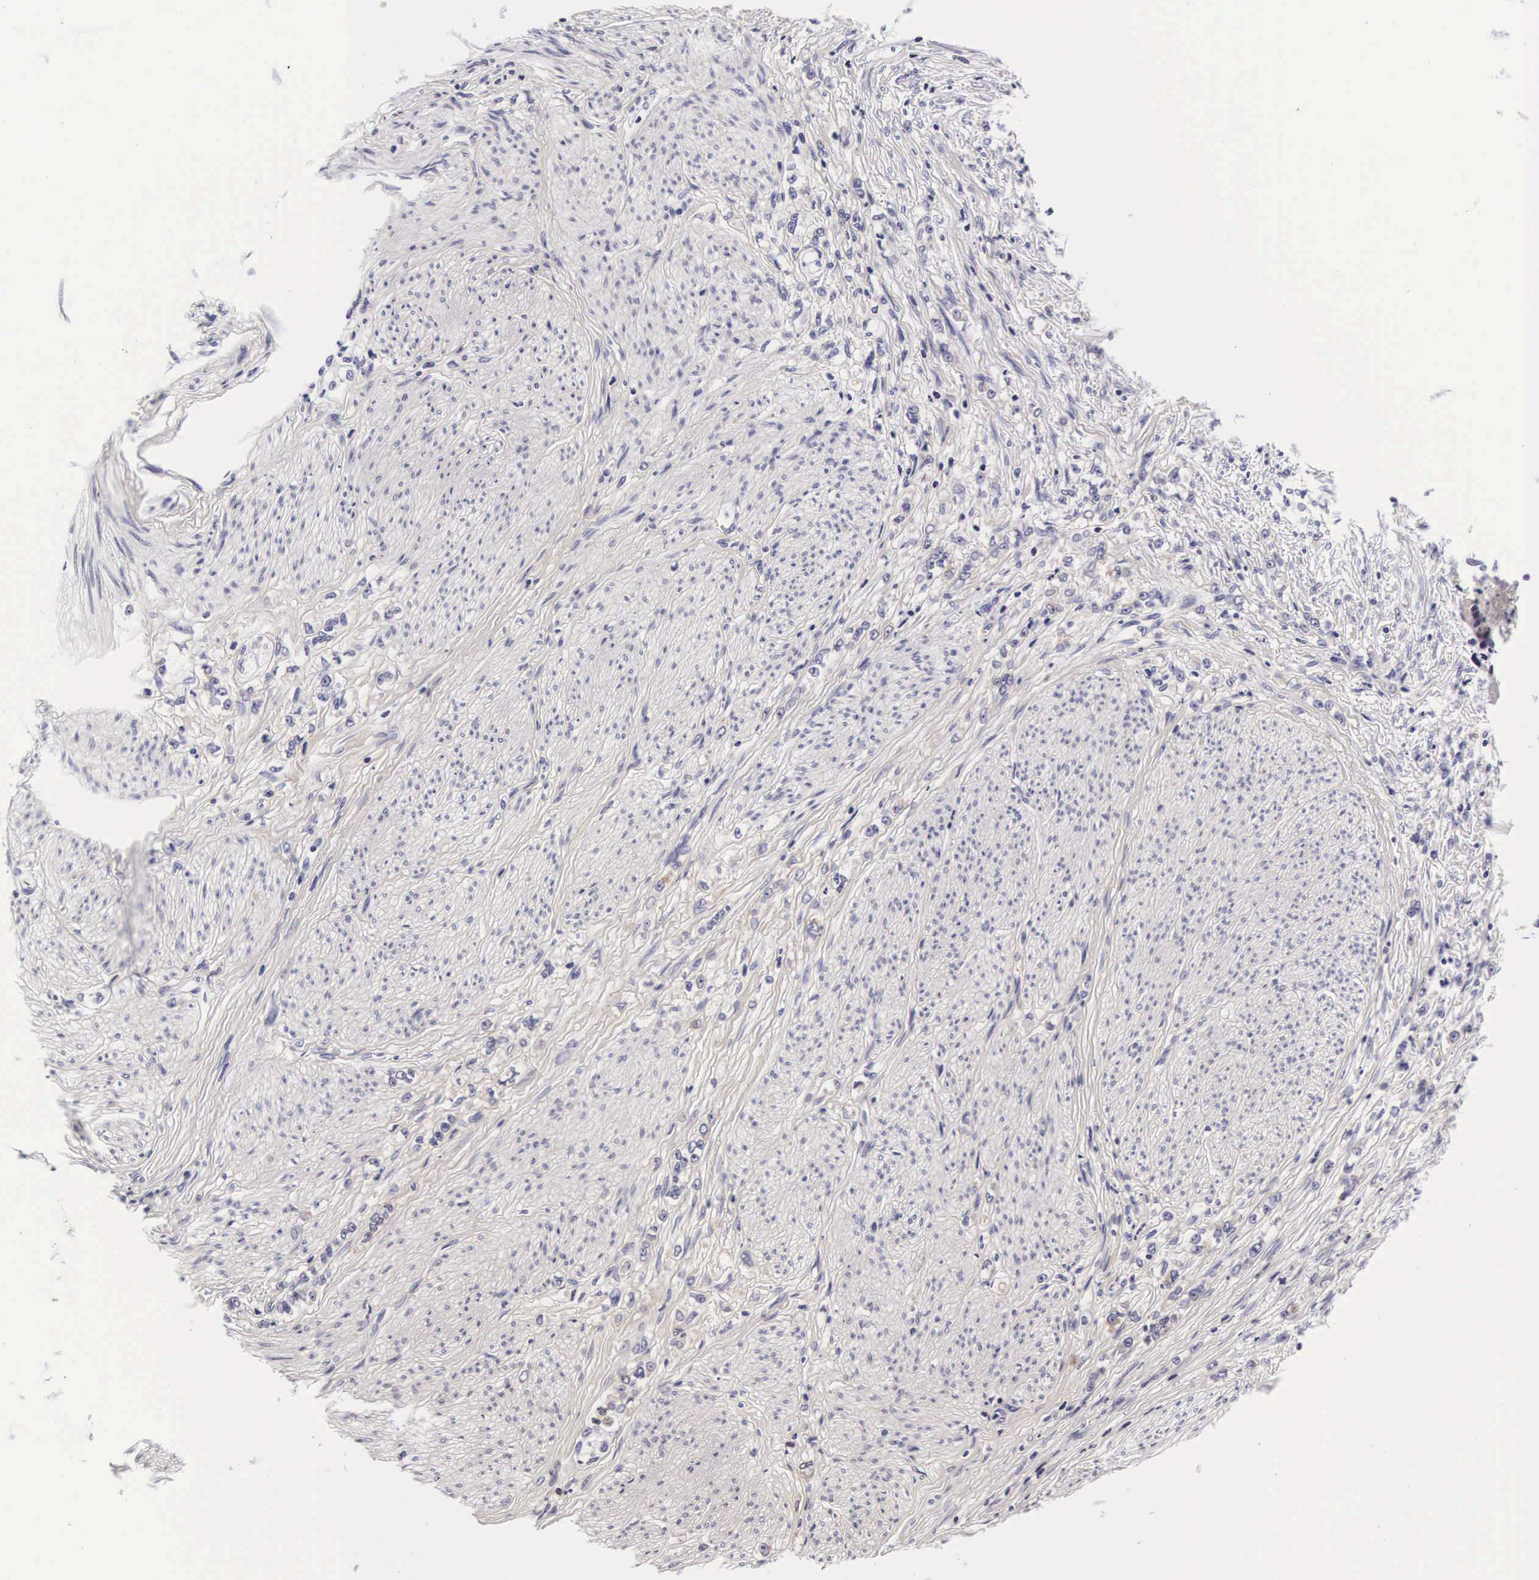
{"staining": {"intensity": "negative", "quantity": "none", "location": "none"}, "tissue": "stomach cancer", "cell_type": "Tumor cells", "image_type": "cancer", "snomed": [{"axis": "morphology", "description": "Adenocarcinoma, NOS"}, {"axis": "topography", "description": "Stomach"}], "caption": "Stomach cancer (adenocarcinoma) was stained to show a protein in brown. There is no significant positivity in tumor cells.", "gene": "PHETA2", "patient": {"sex": "male", "age": 72}}